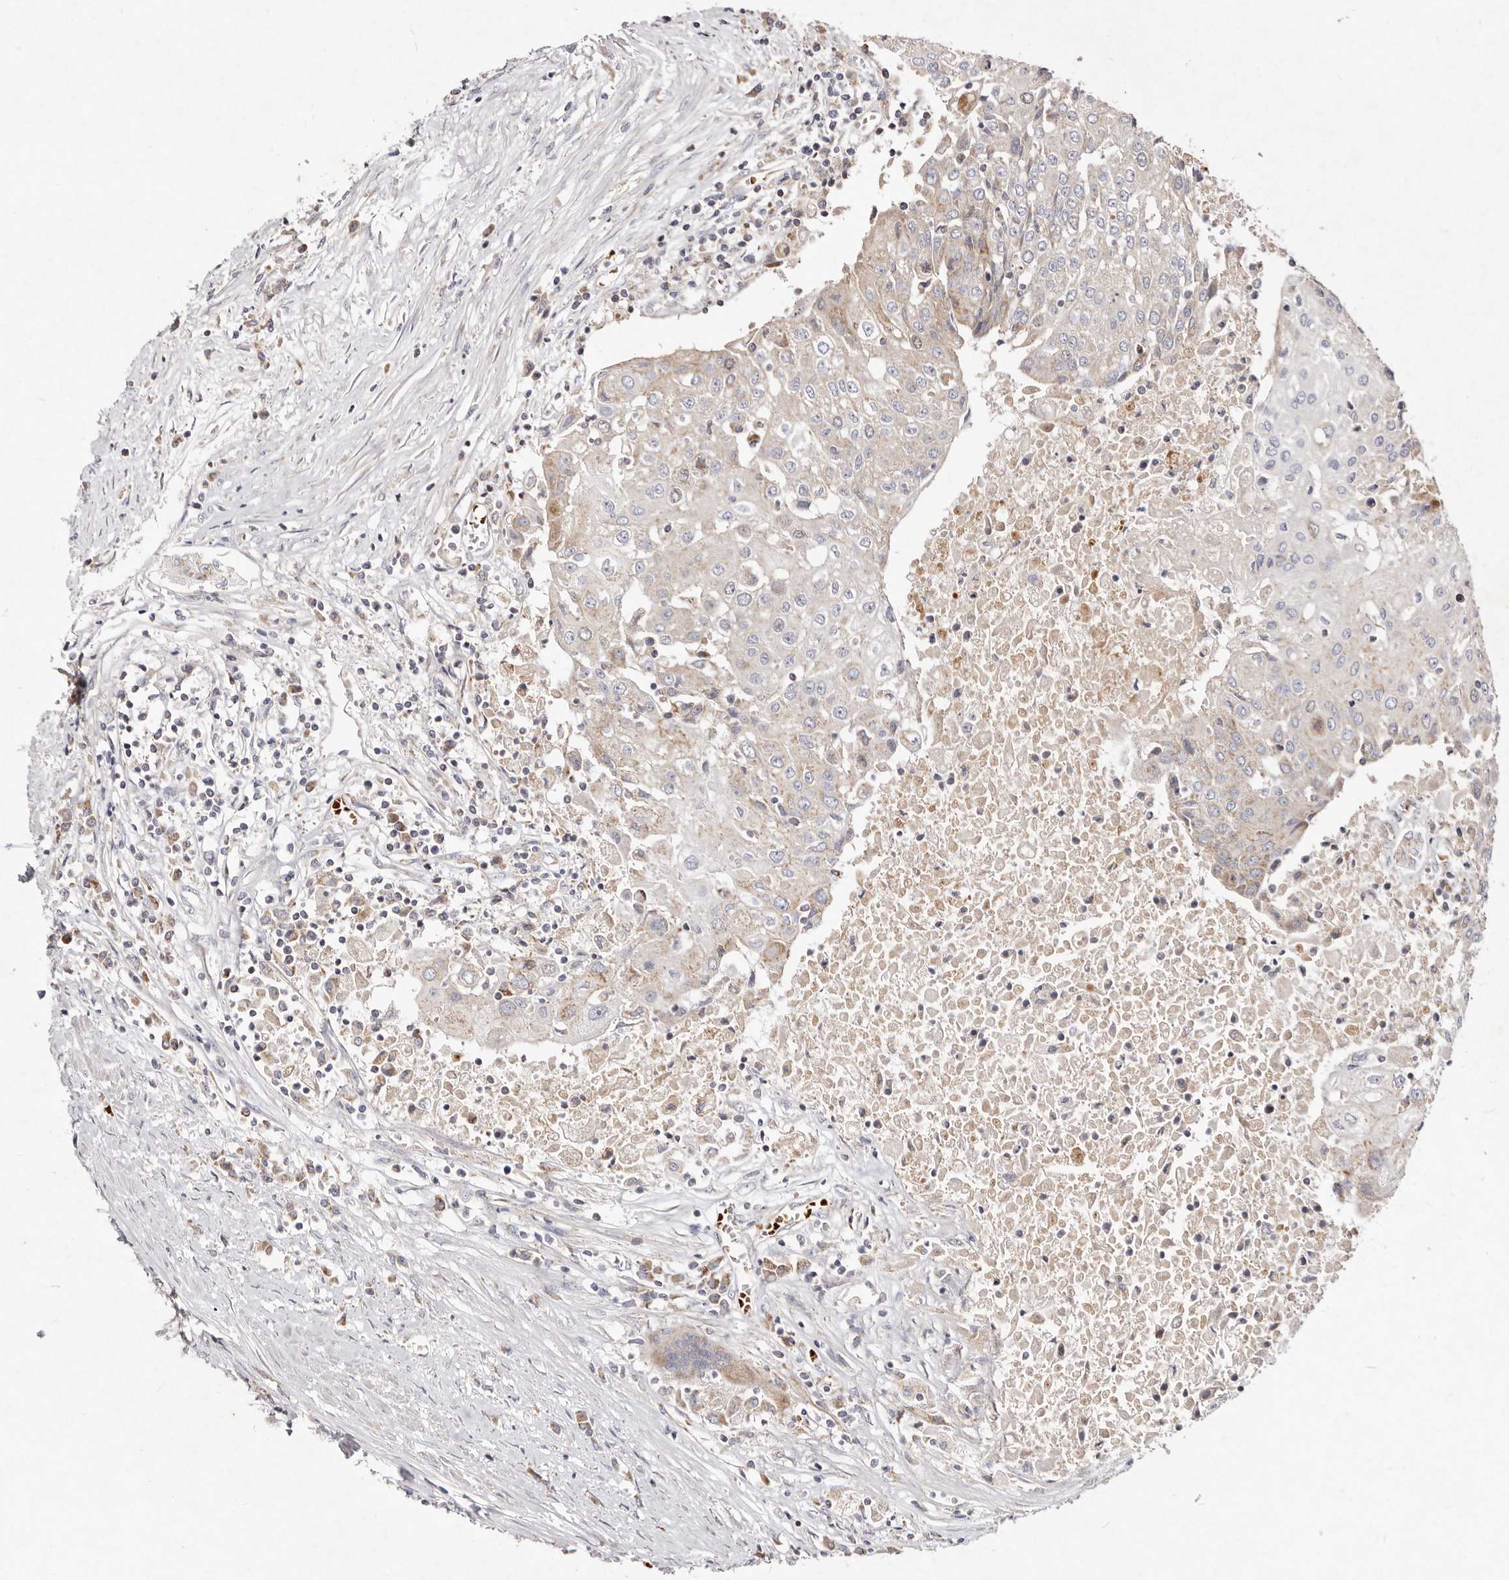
{"staining": {"intensity": "negative", "quantity": "none", "location": "none"}, "tissue": "urothelial cancer", "cell_type": "Tumor cells", "image_type": "cancer", "snomed": [{"axis": "morphology", "description": "Urothelial carcinoma, High grade"}, {"axis": "topography", "description": "Urinary bladder"}], "caption": "Immunohistochemistry (IHC) of urothelial cancer displays no positivity in tumor cells. Nuclei are stained in blue.", "gene": "SLC25A20", "patient": {"sex": "female", "age": 85}}